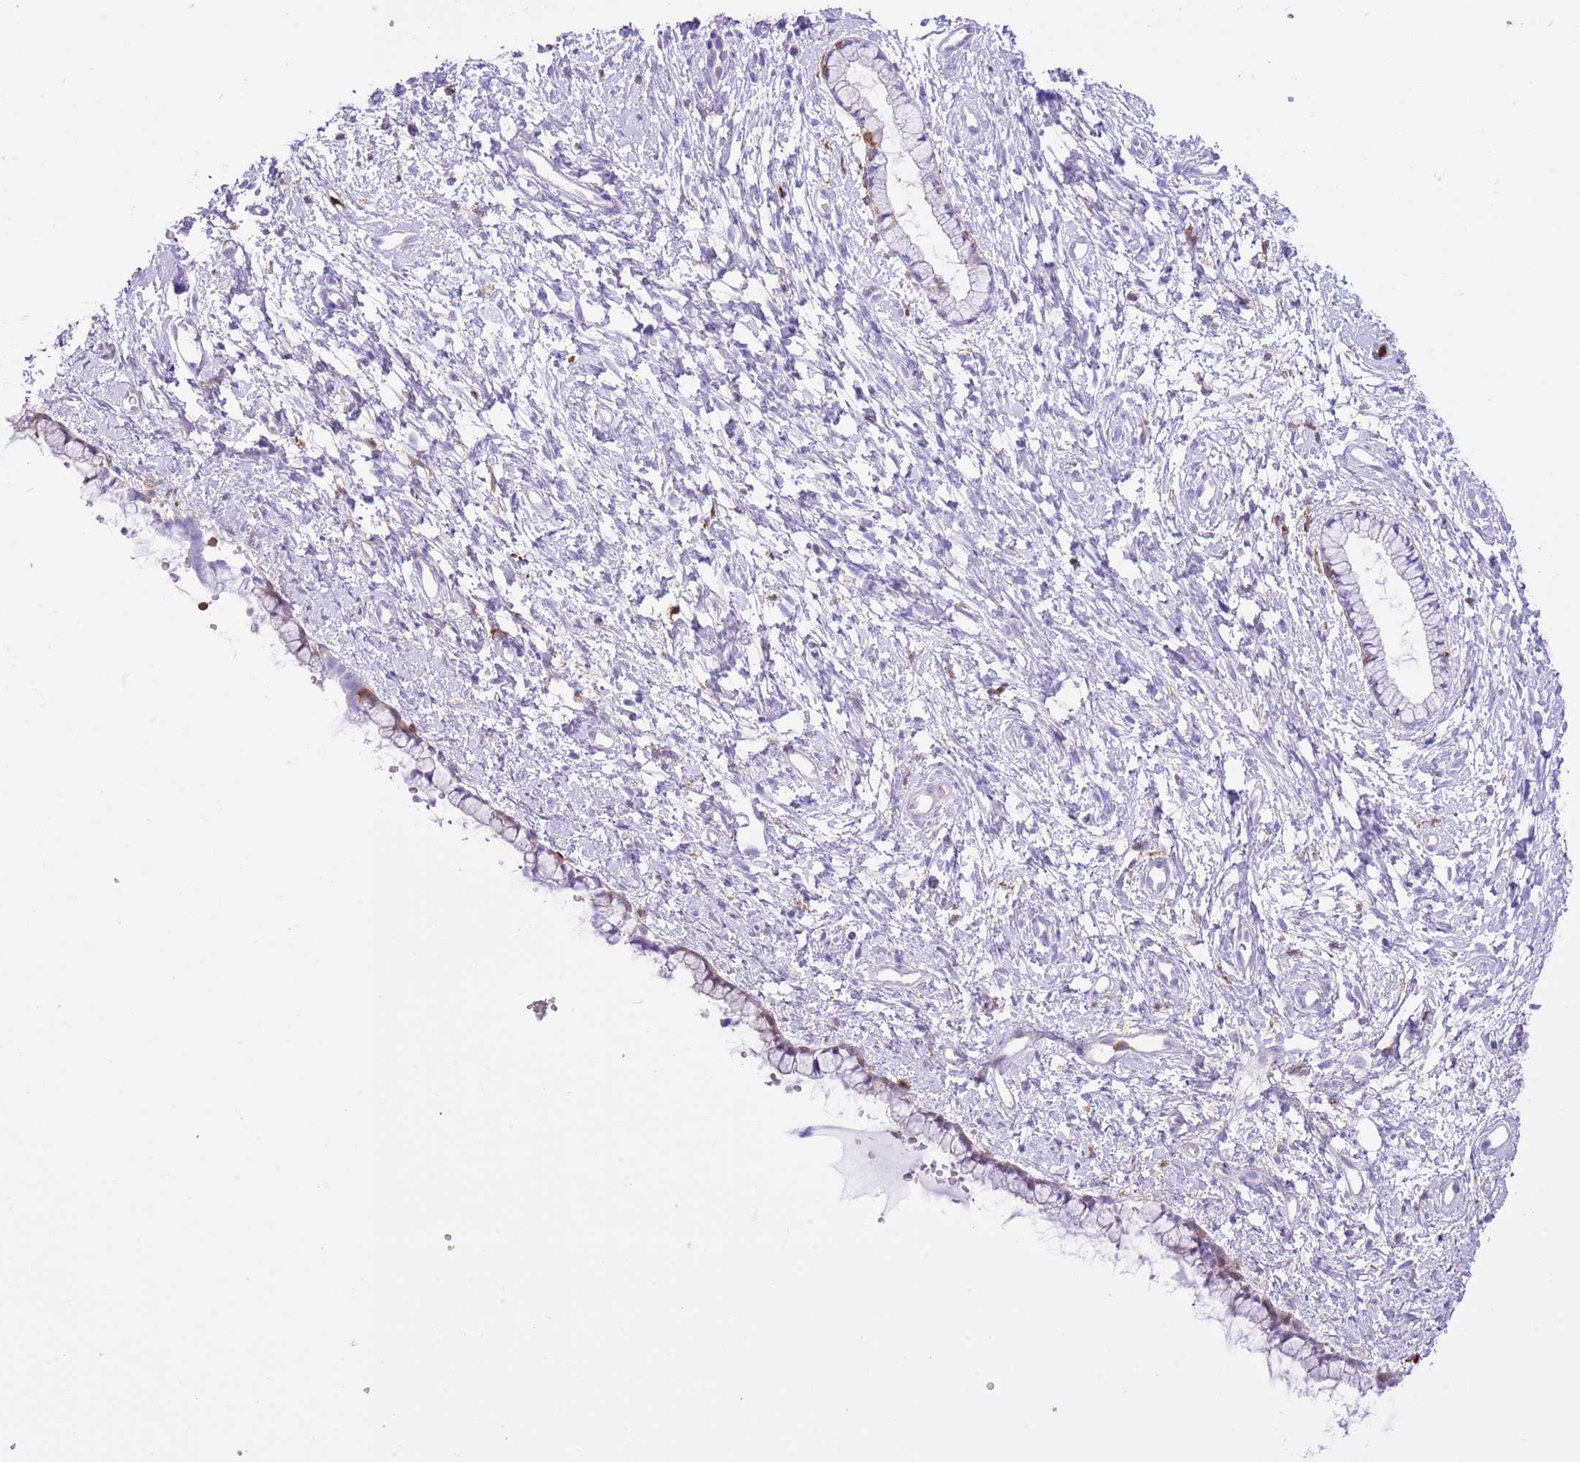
{"staining": {"intensity": "moderate", "quantity": "25%-75%", "location": "cytoplasmic/membranous"}, "tissue": "cervix", "cell_type": "Glandular cells", "image_type": "normal", "snomed": [{"axis": "morphology", "description": "Normal tissue, NOS"}, {"axis": "topography", "description": "Cervix"}], "caption": "Immunohistochemical staining of benign human cervix reveals medium levels of moderate cytoplasmic/membranous expression in about 25%-75% of glandular cells. (Brightfield microscopy of DAB IHC at high magnification).", "gene": "EFHD2", "patient": {"sex": "female", "age": 57}}